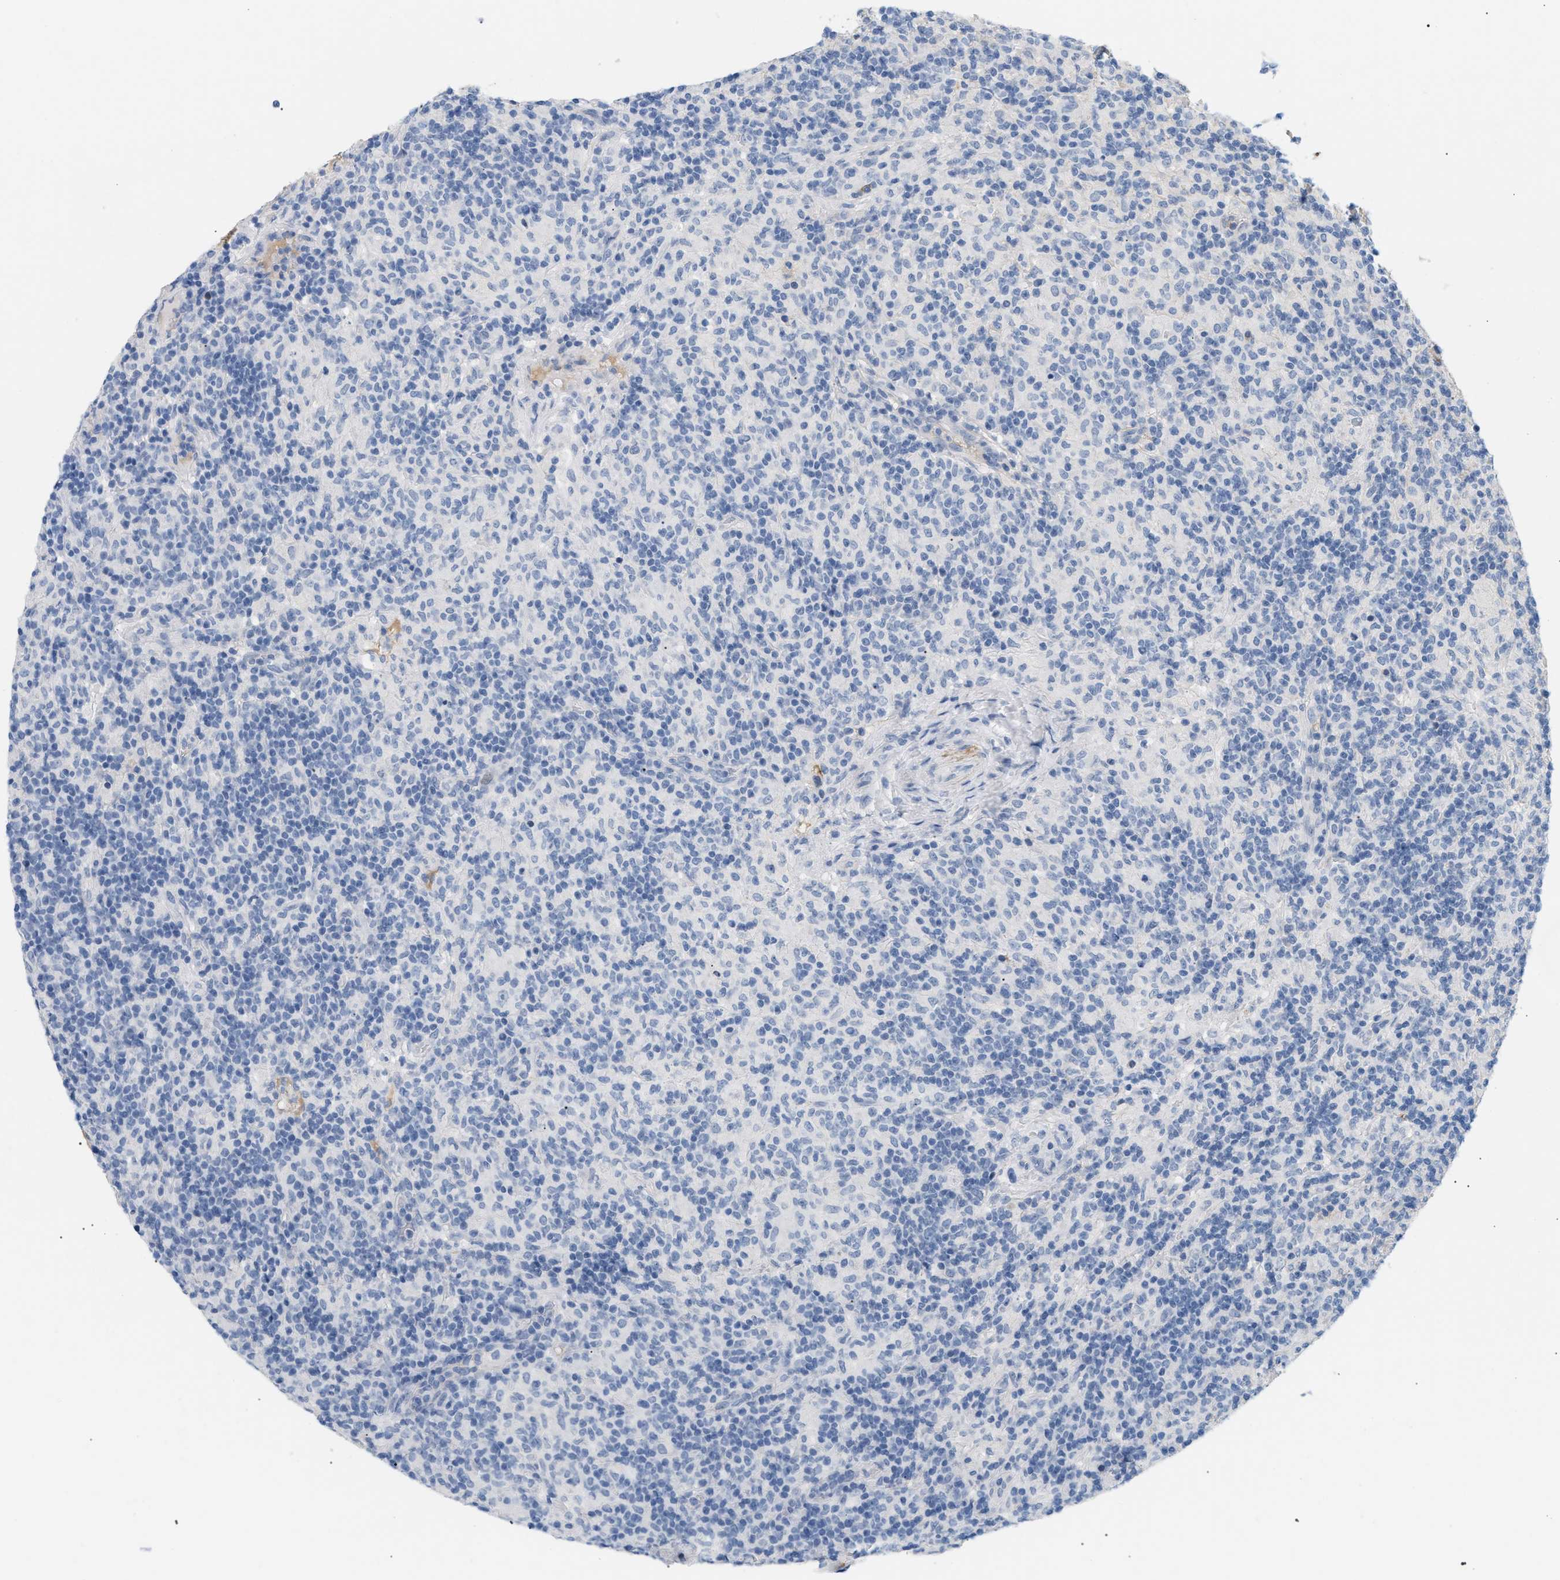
{"staining": {"intensity": "negative", "quantity": "none", "location": "none"}, "tissue": "lymphoma", "cell_type": "Tumor cells", "image_type": "cancer", "snomed": [{"axis": "morphology", "description": "Hodgkin's disease, NOS"}, {"axis": "topography", "description": "Lymph node"}], "caption": "DAB (3,3'-diaminobenzidine) immunohistochemical staining of lymphoma shows no significant staining in tumor cells.", "gene": "CFH", "patient": {"sex": "male", "age": 70}}